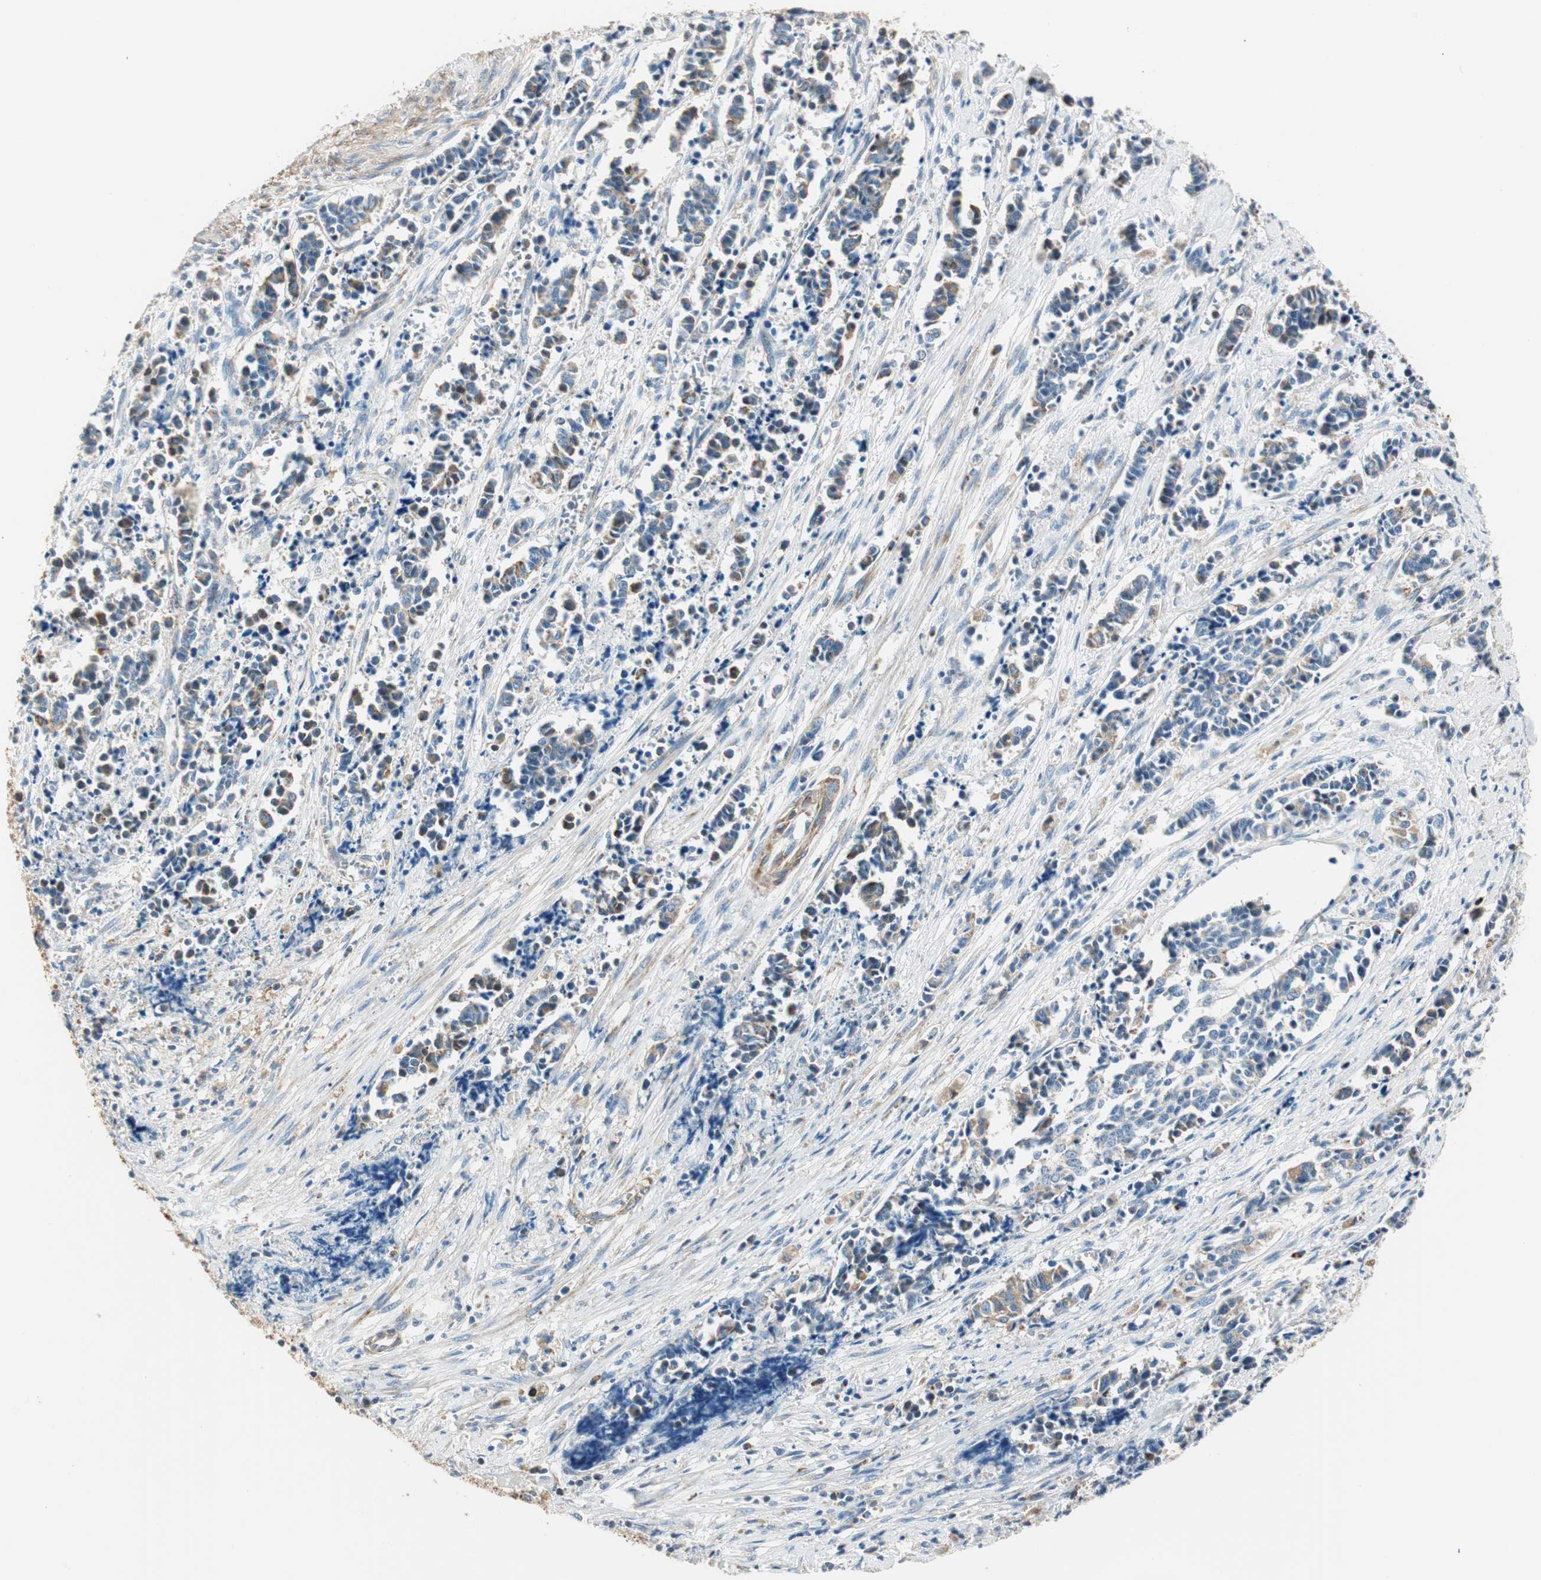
{"staining": {"intensity": "moderate", "quantity": "25%-75%", "location": "cytoplasmic/membranous"}, "tissue": "cervical cancer", "cell_type": "Tumor cells", "image_type": "cancer", "snomed": [{"axis": "morphology", "description": "Squamous cell carcinoma, NOS"}, {"axis": "topography", "description": "Cervix"}], "caption": "Moderate cytoplasmic/membranous positivity is present in about 25%-75% of tumor cells in cervical squamous cell carcinoma.", "gene": "RORB", "patient": {"sex": "female", "age": 35}}